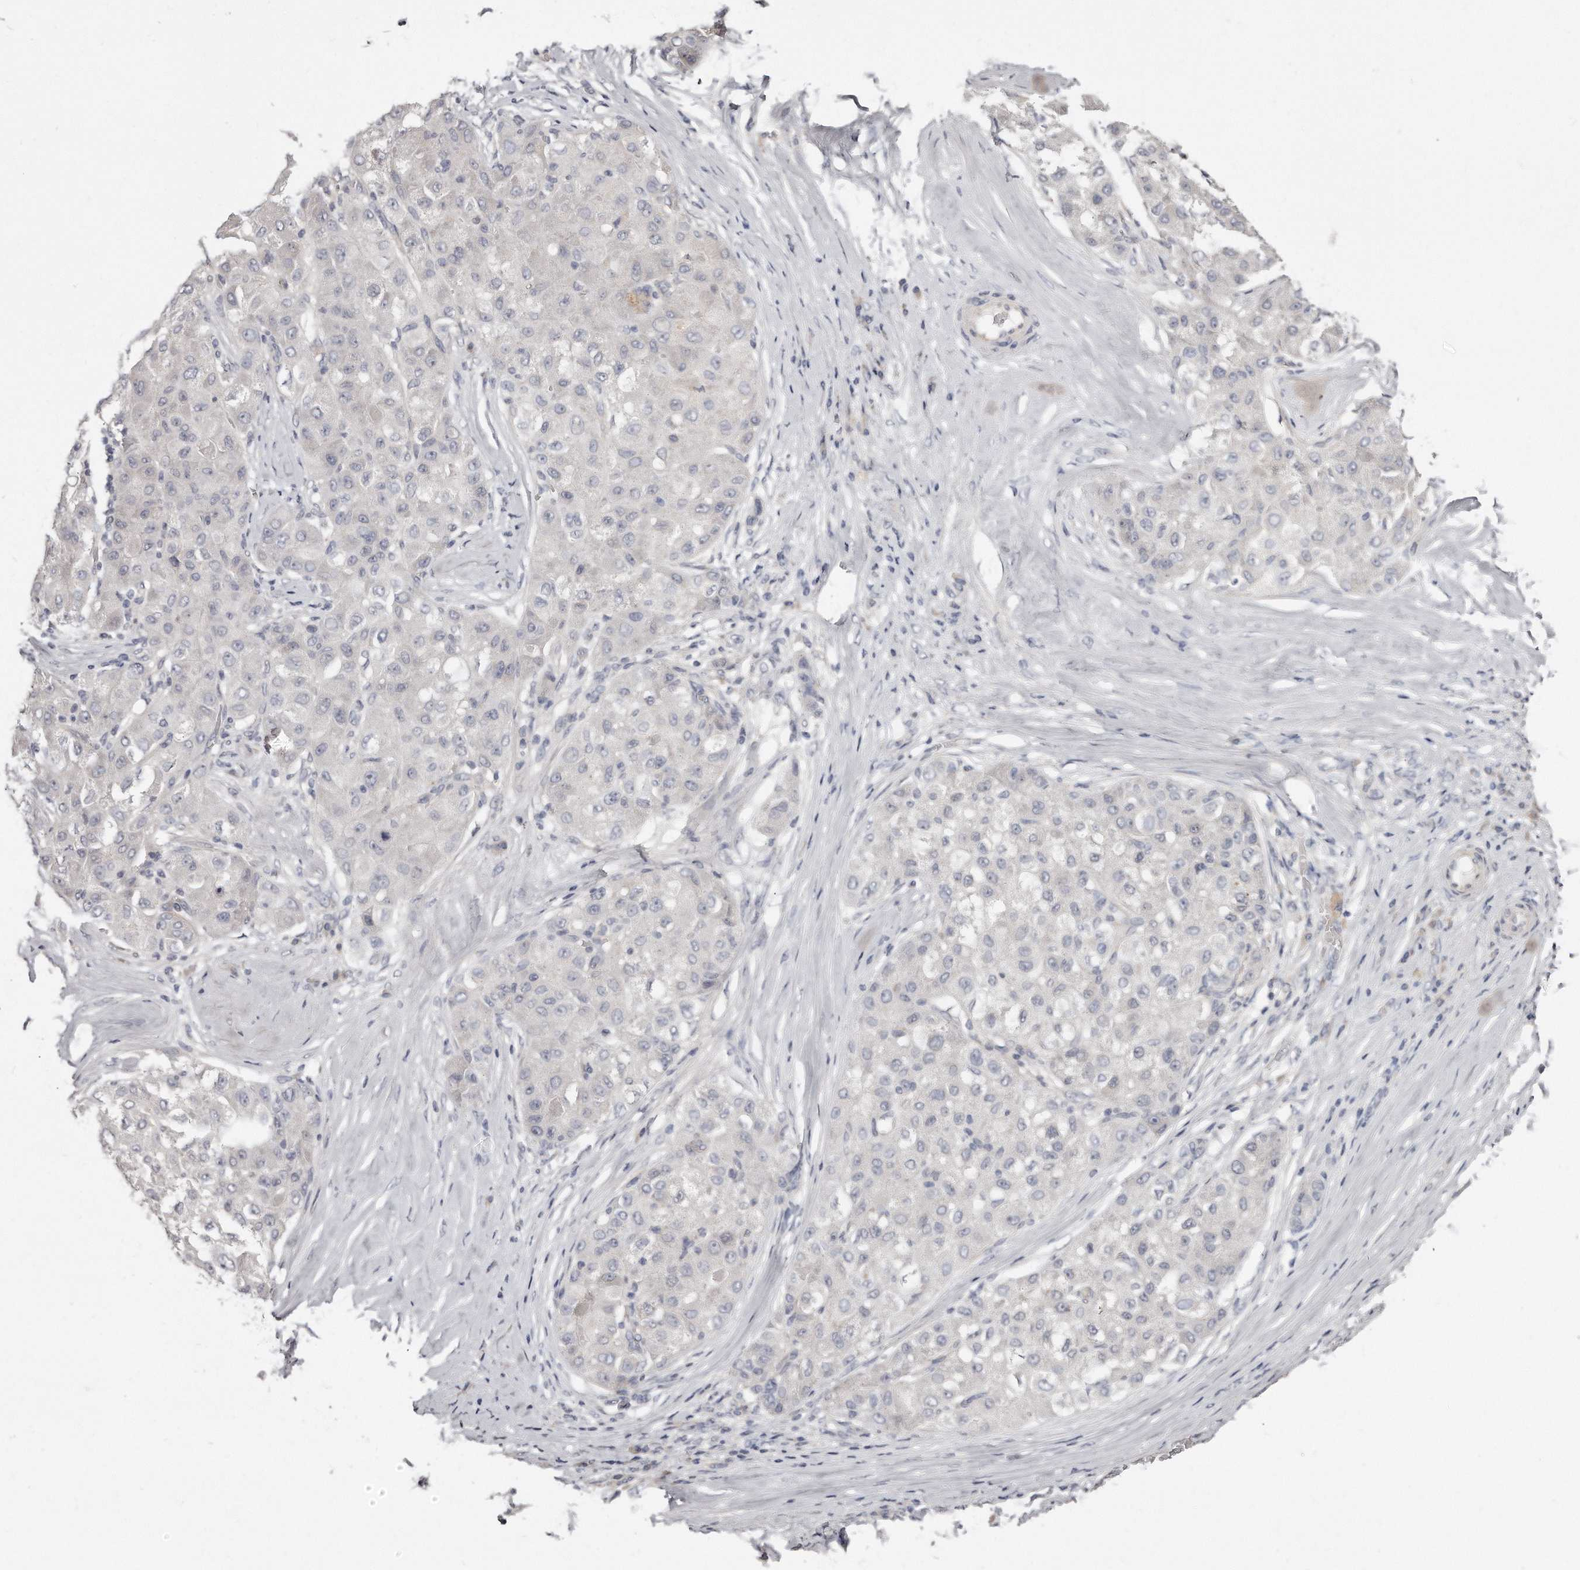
{"staining": {"intensity": "negative", "quantity": "none", "location": "none"}, "tissue": "liver cancer", "cell_type": "Tumor cells", "image_type": "cancer", "snomed": [{"axis": "morphology", "description": "Carcinoma, Hepatocellular, NOS"}, {"axis": "topography", "description": "Liver"}], "caption": "Immunohistochemistry image of neoplastic tissue: human liver cancer (hepatocellular carcinoma) stained with DAB (3,3'-diaminobenzidine) shows no significant protein staining in tumor cells. (DAB (3,3'-diaminobenzidine) immunohistochemistry (IHC) with hematoxylin counter stain).", "gene": "TTLL4", "patient": {"sex": "male", "age": 80}}